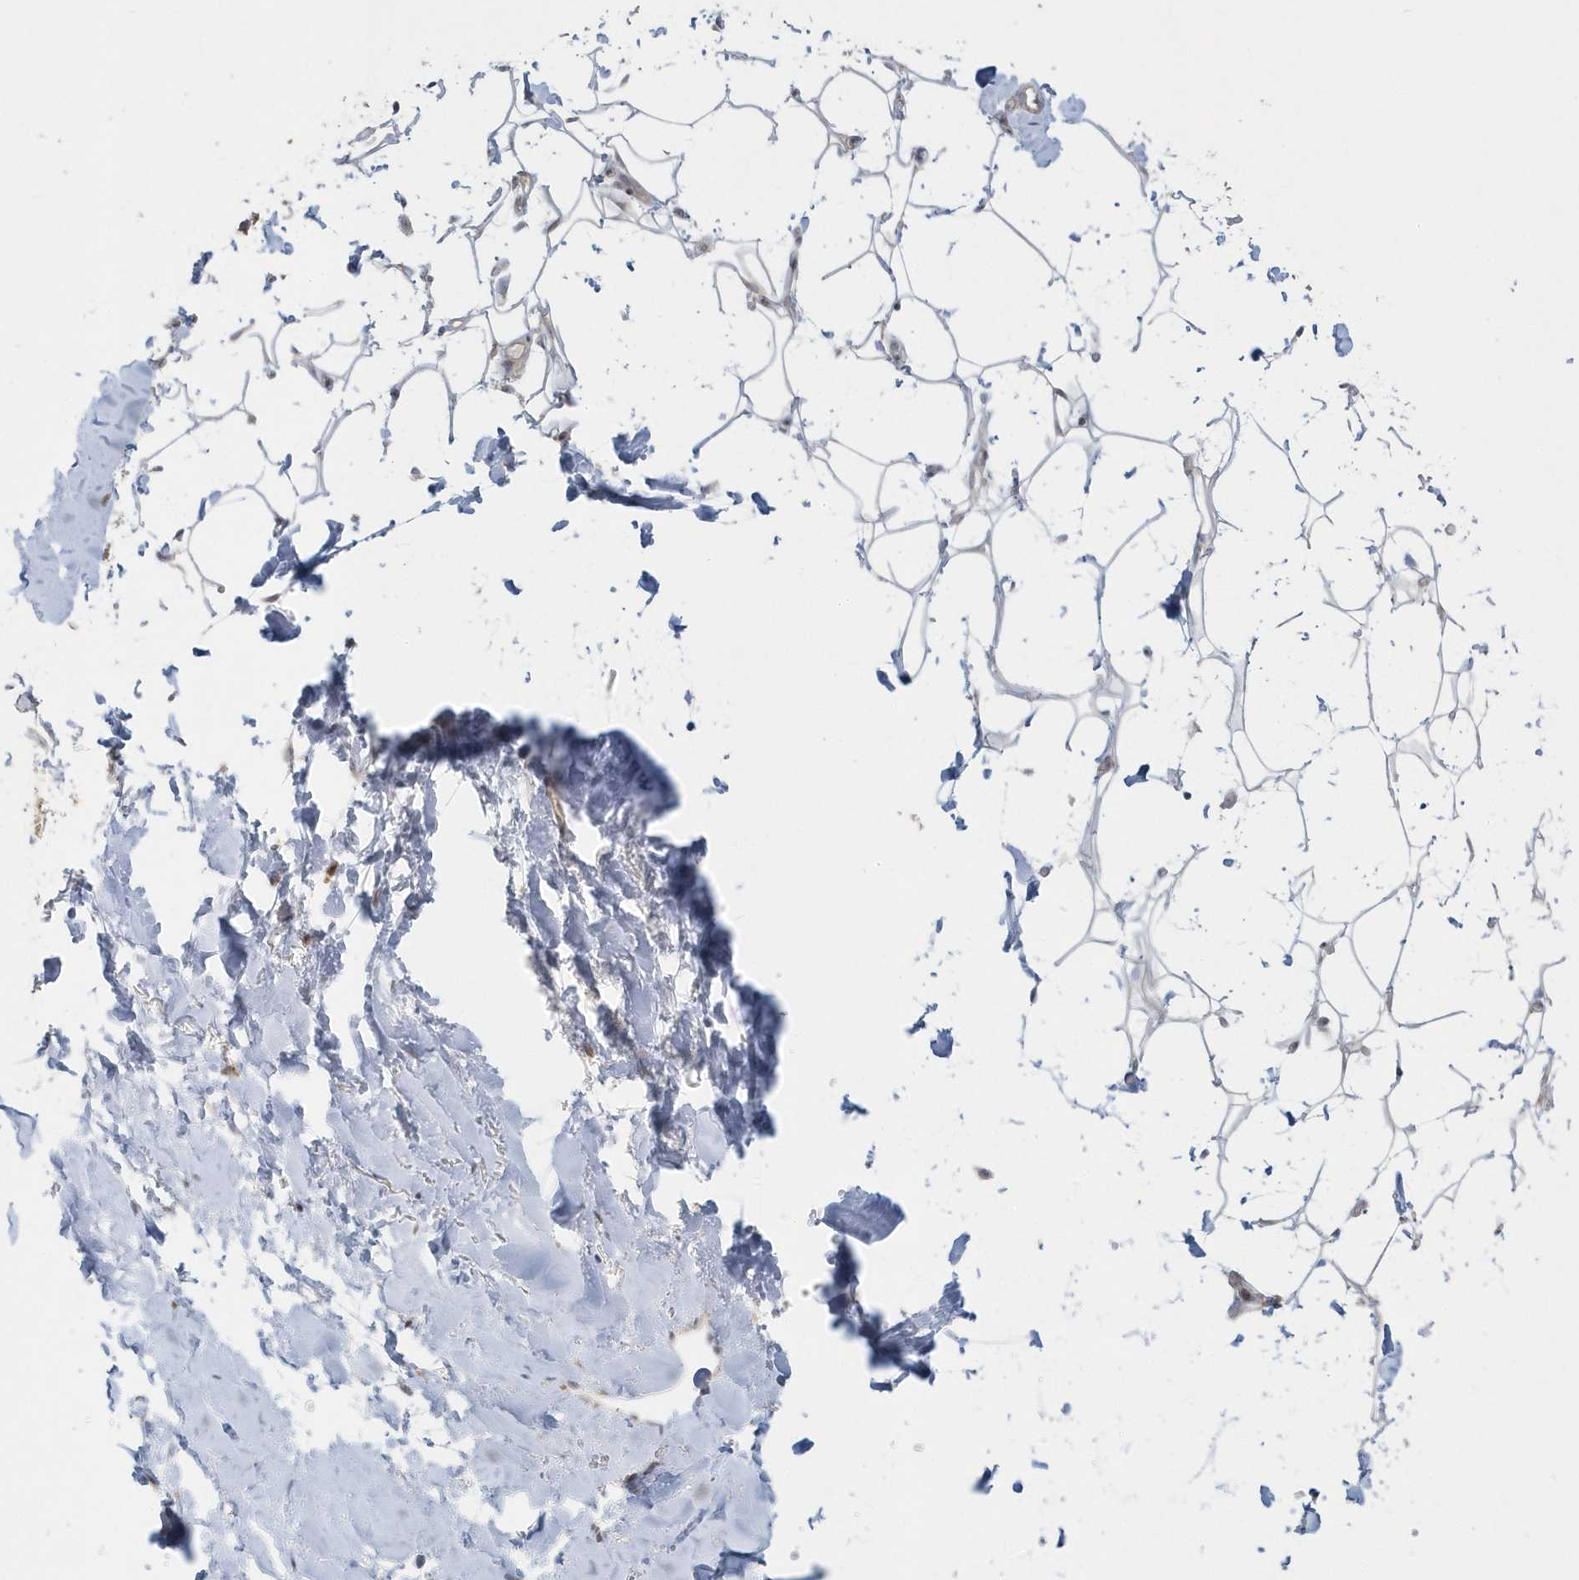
{"staining": {"intensity": "negative", "quantity": "none", "location": "none"}, "tissue": "adipose tissue", "cell_type": "Adipocytes", "image_type": "normal", "snomed": [{"axis": "morphology", "description": "Normal tissue, NOS"}, {"axis": "topography", "description": "Breast"}], "caption": "Adipose tissue stained for a protein using IHC reveals no expression adipocytes.", "gene": "BLTP3A", "patient": {"sex": "female", "age": 26}}